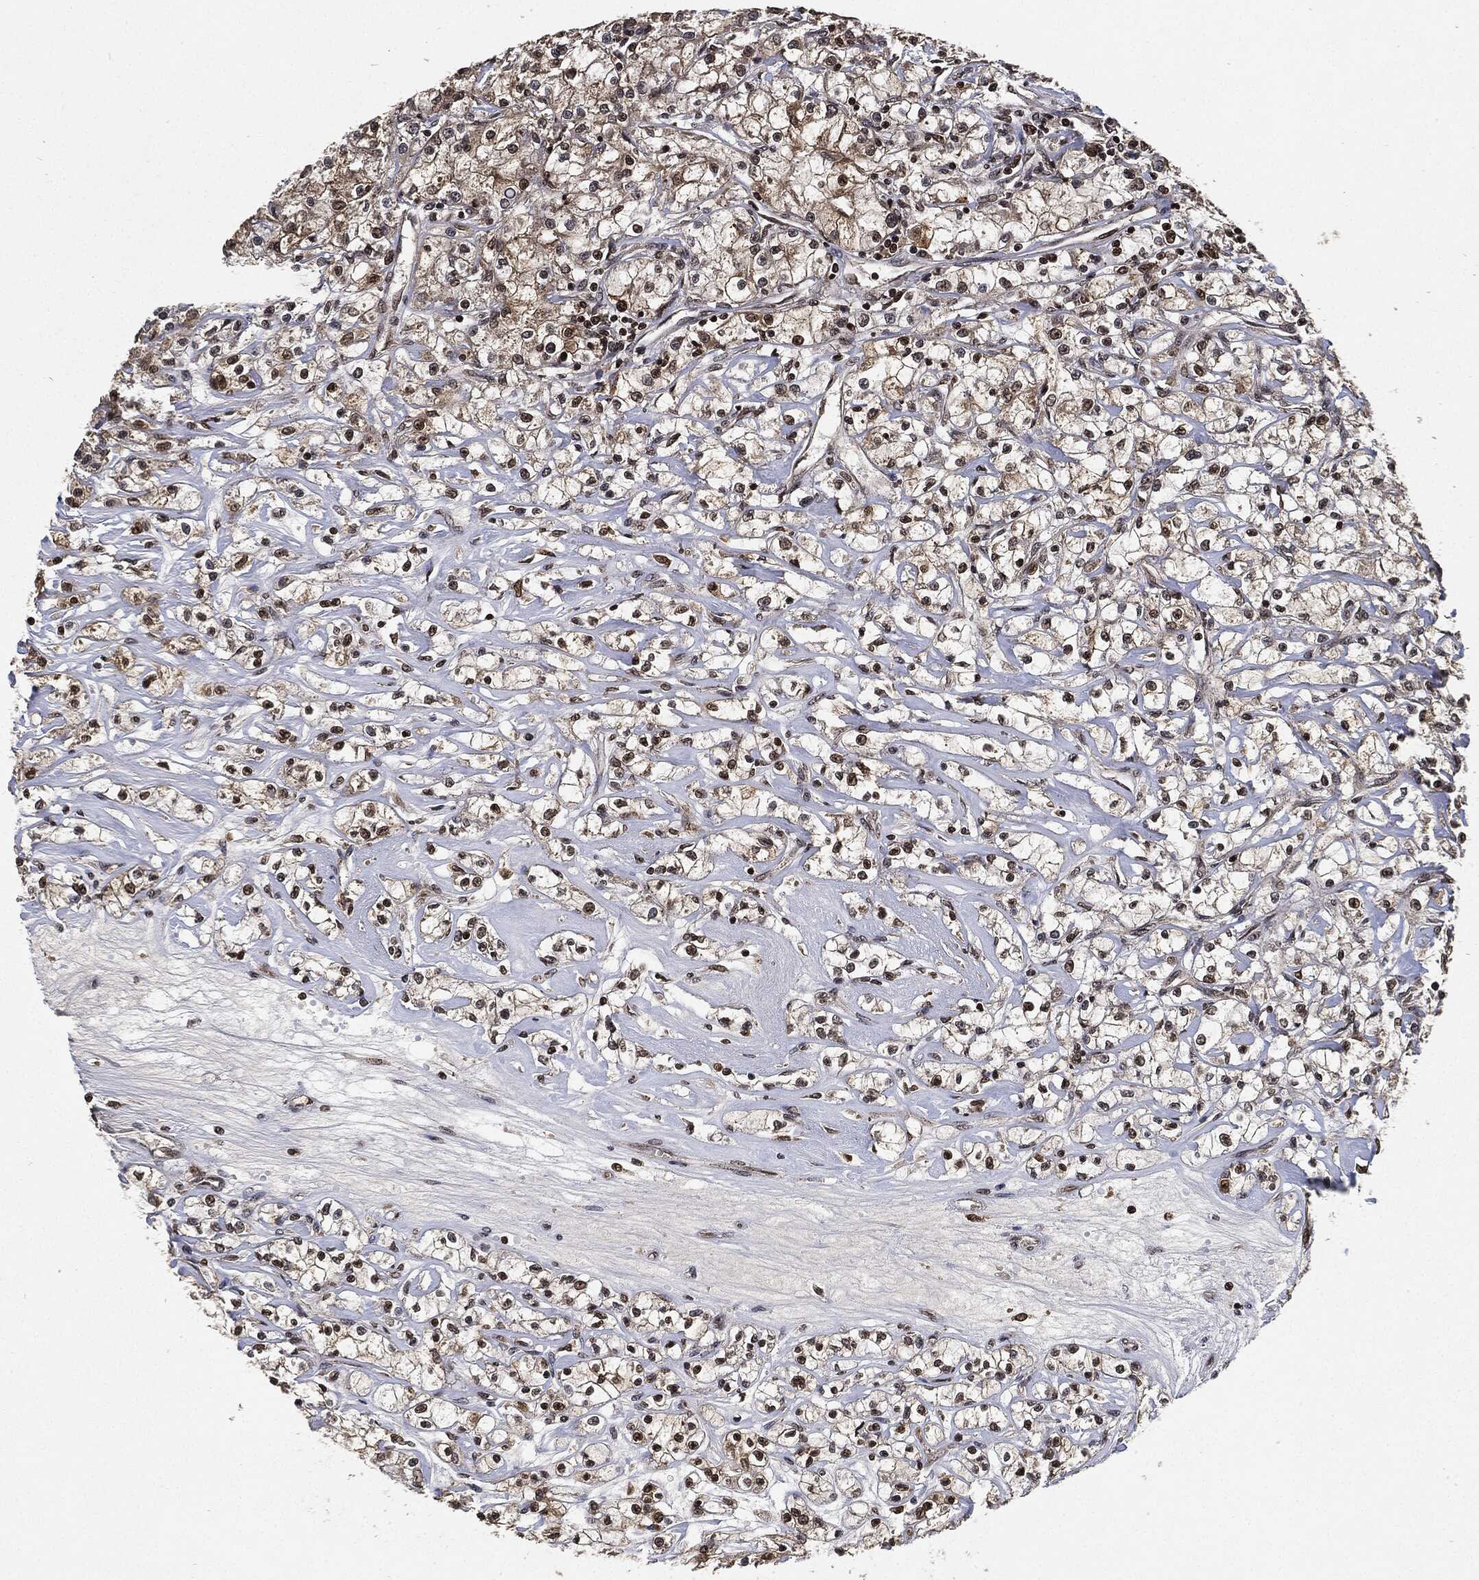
{"staining": {"intensity": "weak", "quantity": "<25%", "location": "cytoplasmic/membranous"}, "tissue": "renal cancer", "cell_type": "Tumor cells", "image_type": "cancer", "snomed": [{"axis": "morphology", "description": "Adenocarcinoma, NOS"}, {"axis": "topography", "description": "Kidney"}], "caption": "Immunohistochemical staining of human renal cancer demonstrates no significant expression in tumor cells. (Stains: DAB immunohistochemistry with hematoxylin counter stain, Microscopy: brightfield microscopy at high magnification).", "gene": "PDK1", "patient": {"sex": "female", "age": 59}}